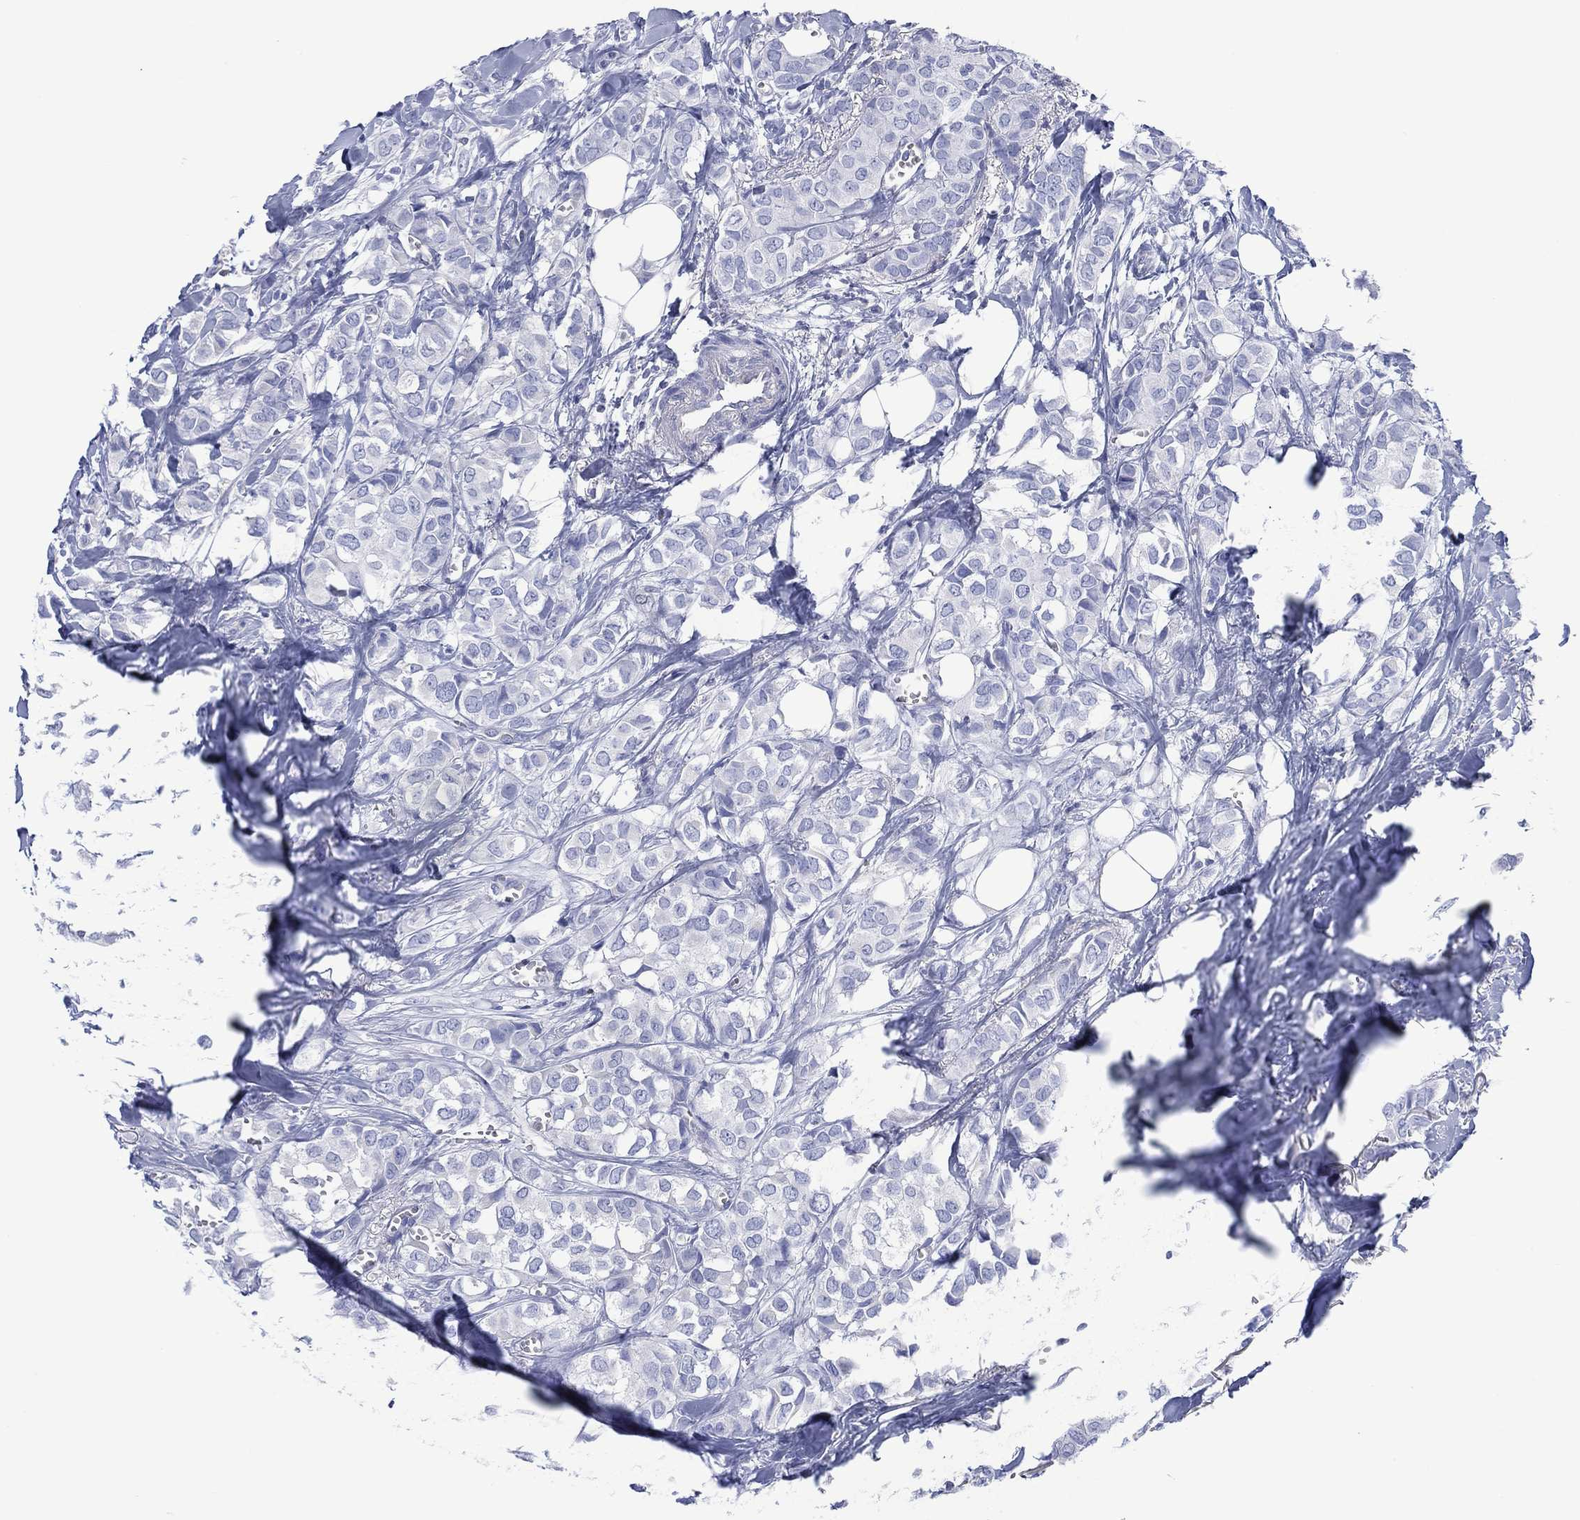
{"staining": {"intensity": "negative", "quantity": "none", "location": "none"}, "tissue": "breast cancer", "cell_type": "Tumor cells", "image_type": "cancer", "snomed": [{"axis": "morphology", "description": "Duct carcinoma"}, {"axis": "topography", "description": "Breast"}], "caption": "An image of human breast cancer (infiltrating ductal carcinoma) is negative for staining in tumor cells.", "gene": "DDI1", "patient": {"sex": "female", "age": 85}}